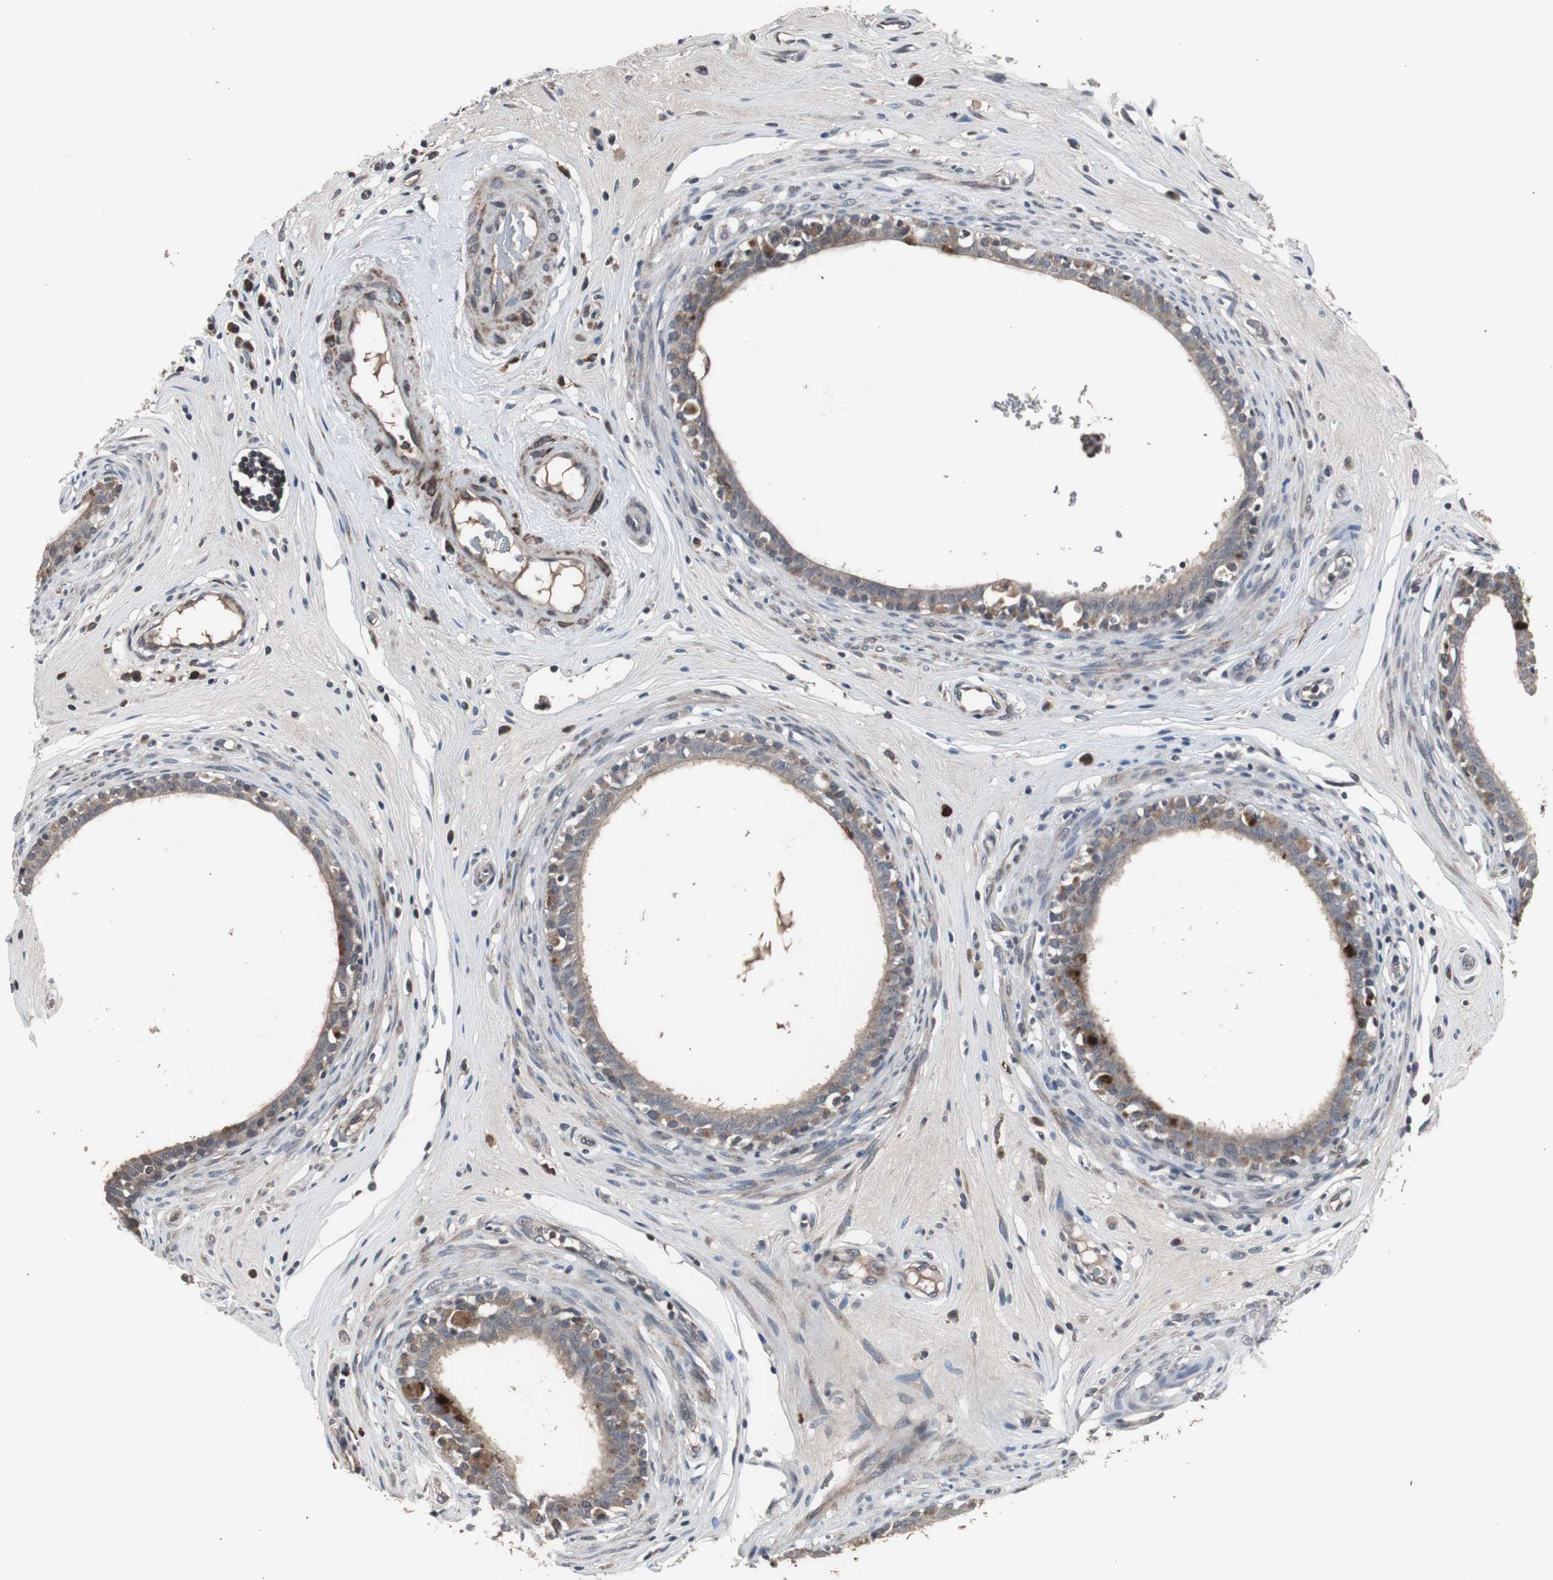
{"staining": {"intensity": "weak", "quantity": ">75%", "location": "cytoplasmic/membranous"}, "tissue": "epididymis", "cell_type": "Glandular cells", "image_type": "normal", "snomed": [{"axis": "morphology", "description": "Normal tissue, NOS"}, {"axis": "morphology", "description": "Inflammation, NOS"}, {"axis": "topography", "description": "Epididymis"}], "caption": "Immunohistochemical staining of unremarkable epididymis exhibits >75% levels of weak cytoplasmic/membranous protein staining in about >75% of glandular cells. The protein is stained brown, and the nuclei are stained in blue (DAB (3,3'-diaminobenzidine) IHC with brightfield microscopy, high magnification).", "gene": "CRADD", "patient": {"sex": "male", "age": 84}}